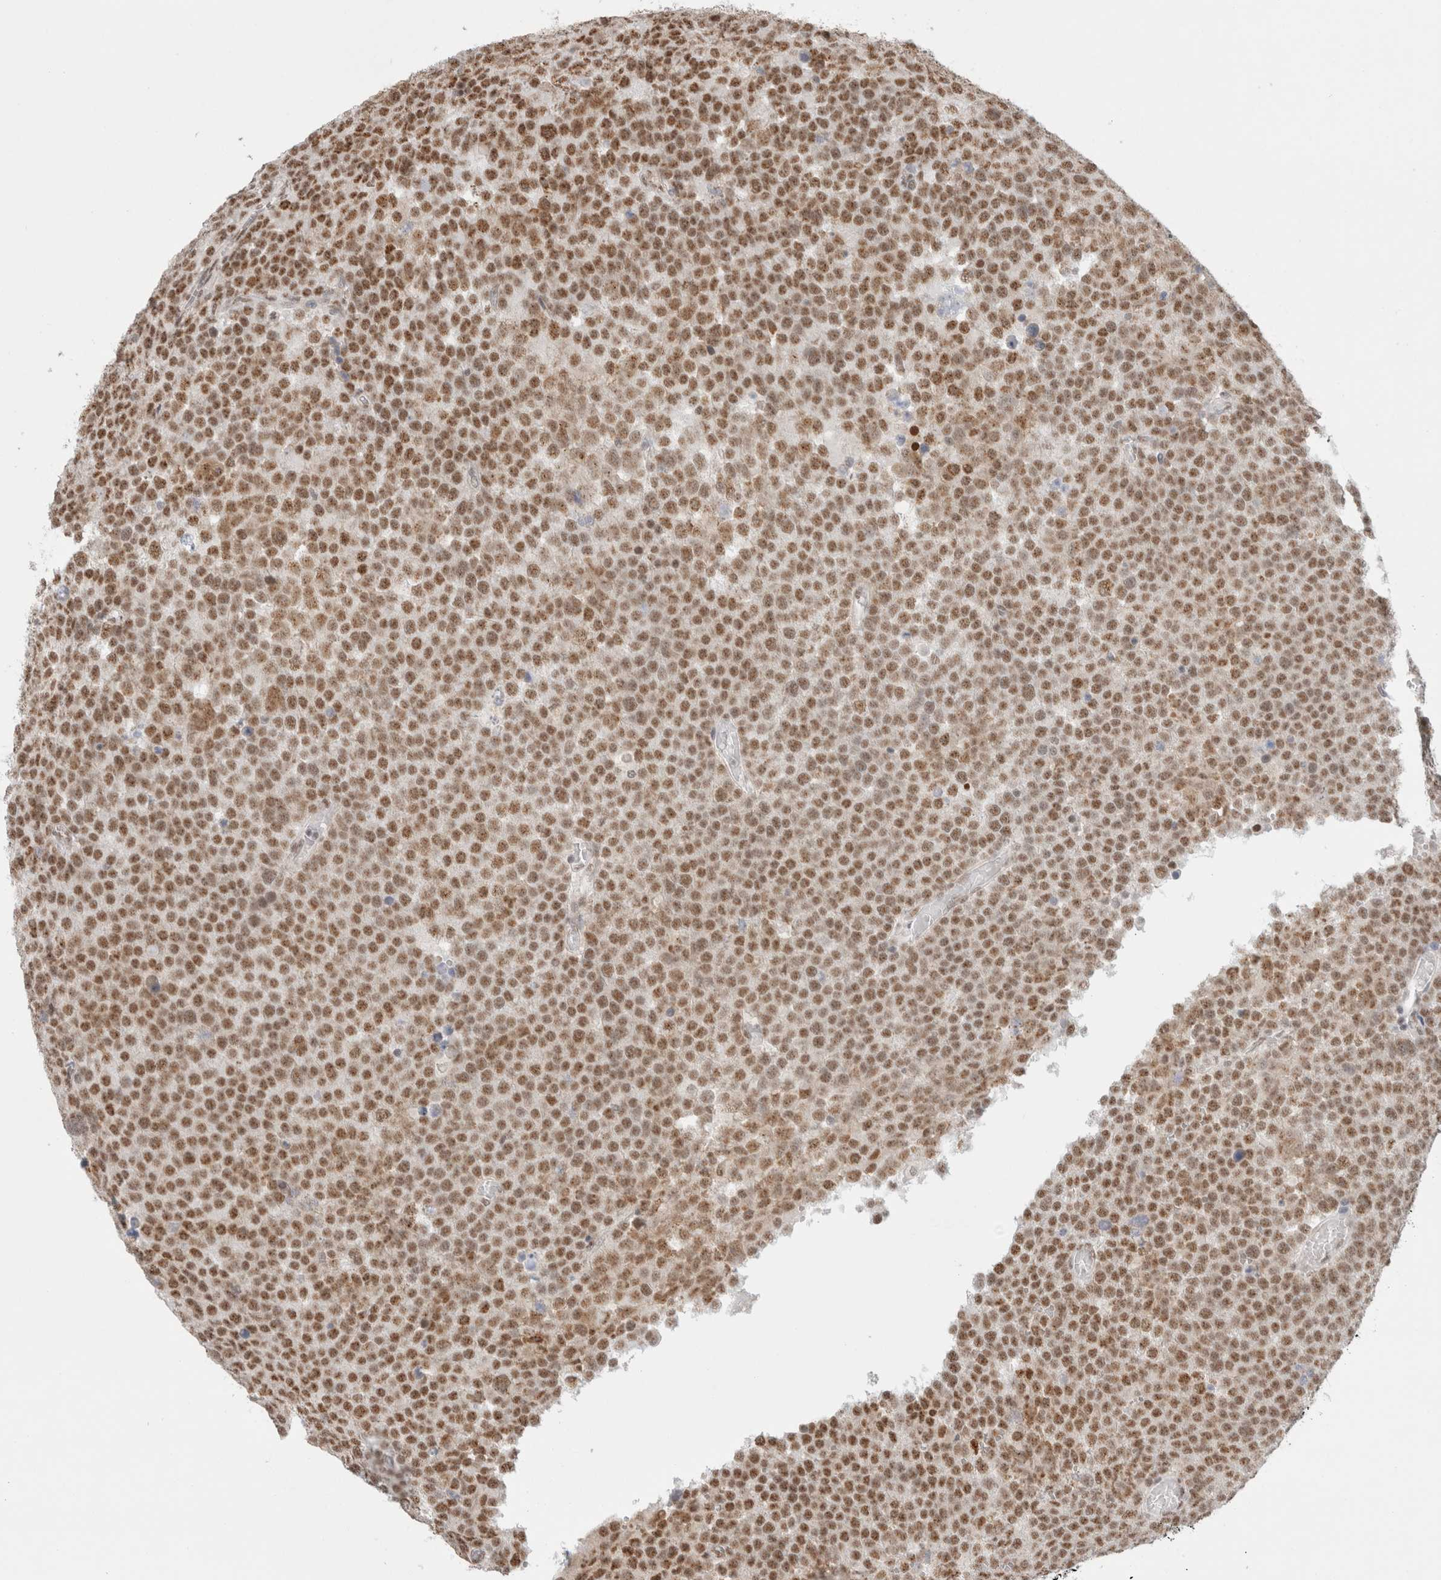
{"staining": {"intensity": "moderate", "quantity": ">75%", "location": "nuclear"}, "tissue": "testis cancer", "cell_type": "Tumor cells", "image_type": "cancer", "snomed": [{"axis": "morphology", "description": "Seminoma, NOS"}, {"axis": "topography", "description": "Testis"}], "caption": "Human testis cancer stained with a protein marker shows moderate staining in tumor cells.", "gene": "TRMT12", "patient": {"sex": "male", "age": 71}}